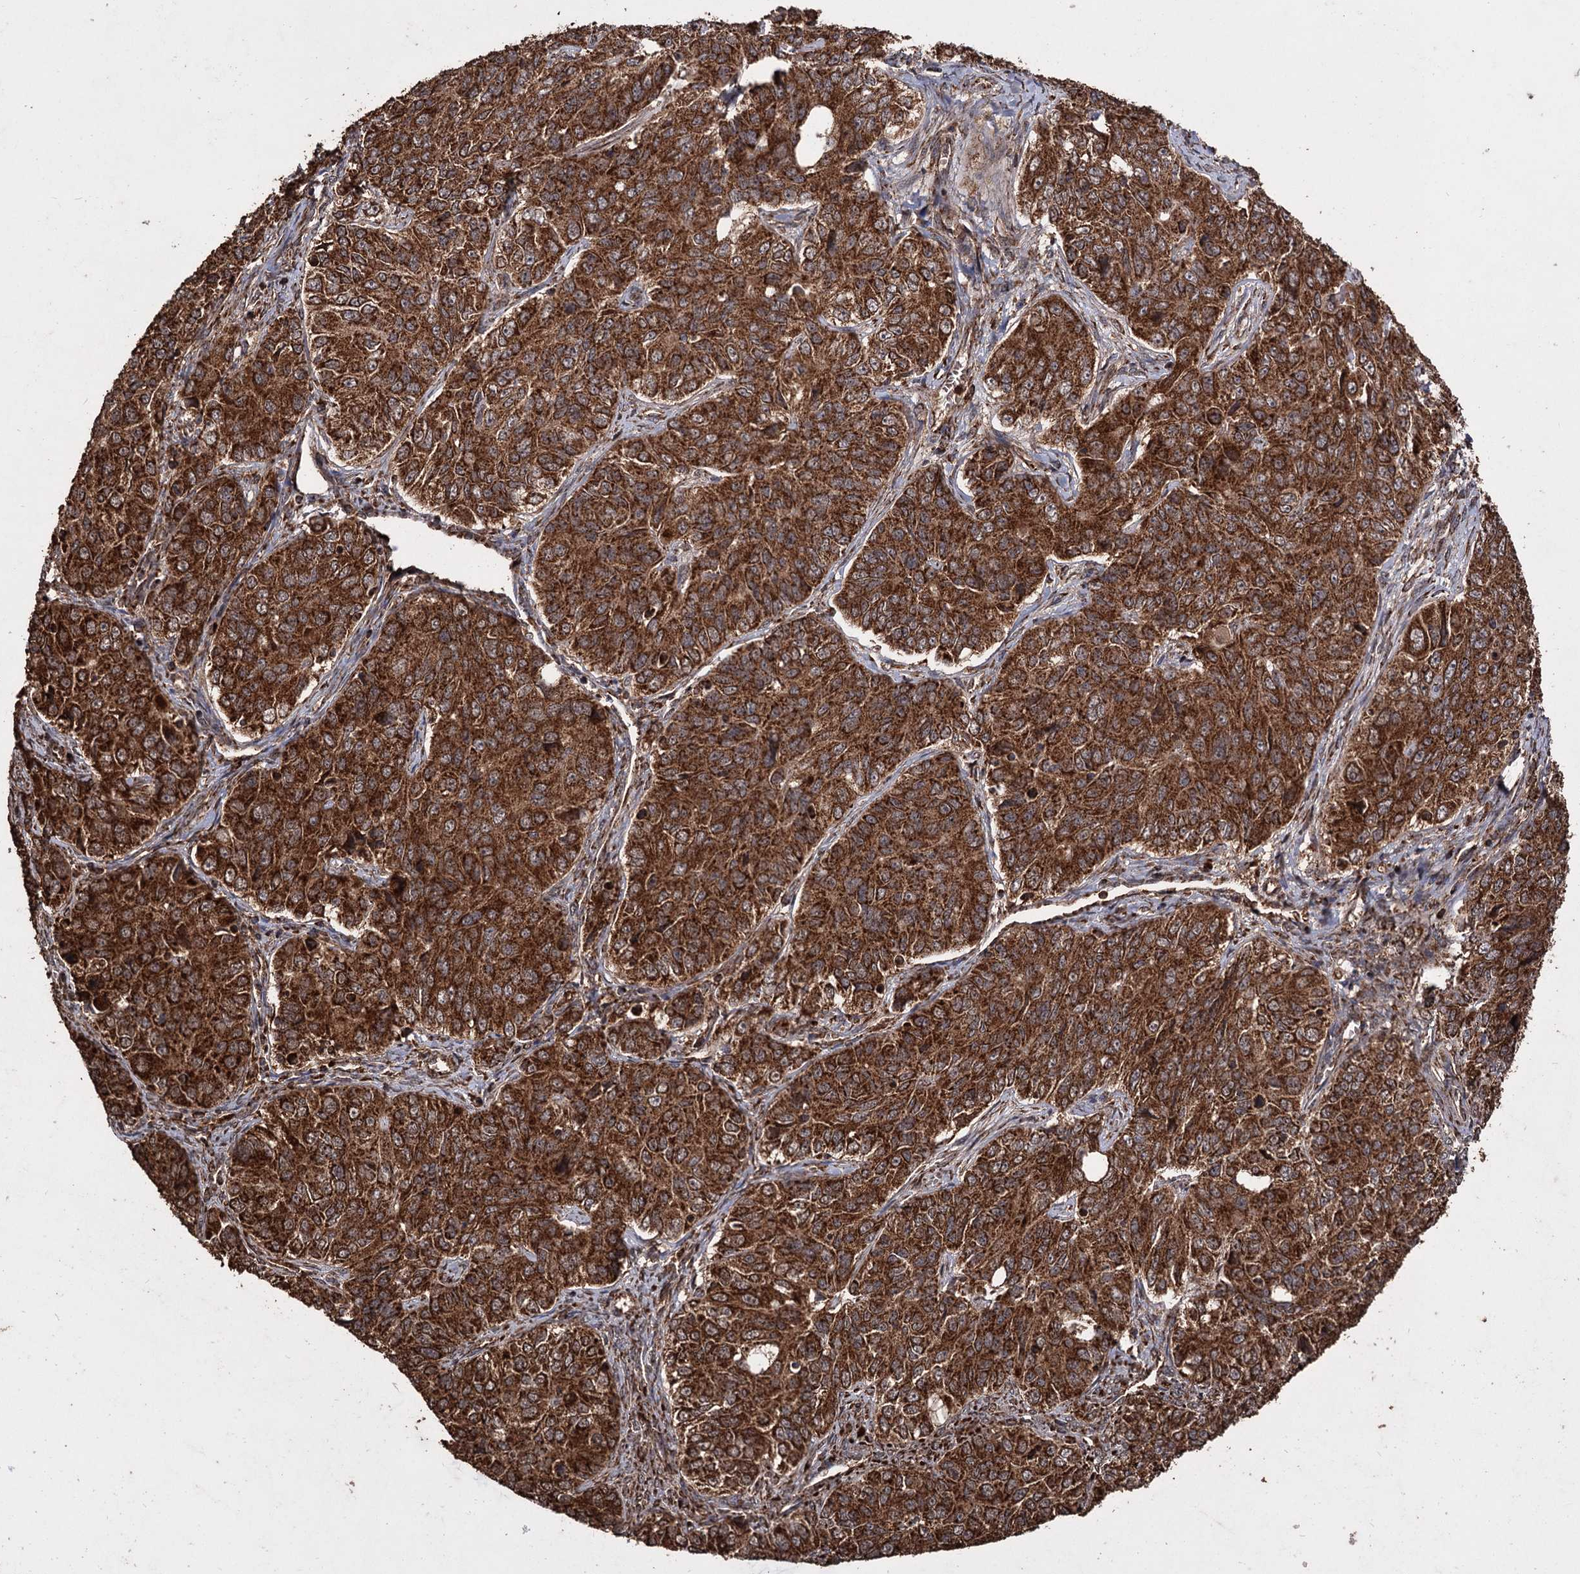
{"staining": {"intensity": "strong", "quantity": ">75%", "location": "cytoplasmic/membranous"}, "tissue": "ovarian cancer", "cell_type": "Tumor cells", "image_type": "cancer", "snomed": [{"axis": "morphology", "description": "Carcinoma, endometroid"}, {"axis": "topography", "description": "Ovary"}], "caption": "Ovarian cancer (endometroid carcinoma) stained for a protein displays strong cytoplasmic/membranous positivity in tumor cells.", "gene": "IPO4", "patient": {"sex": "female", "age": 51}}